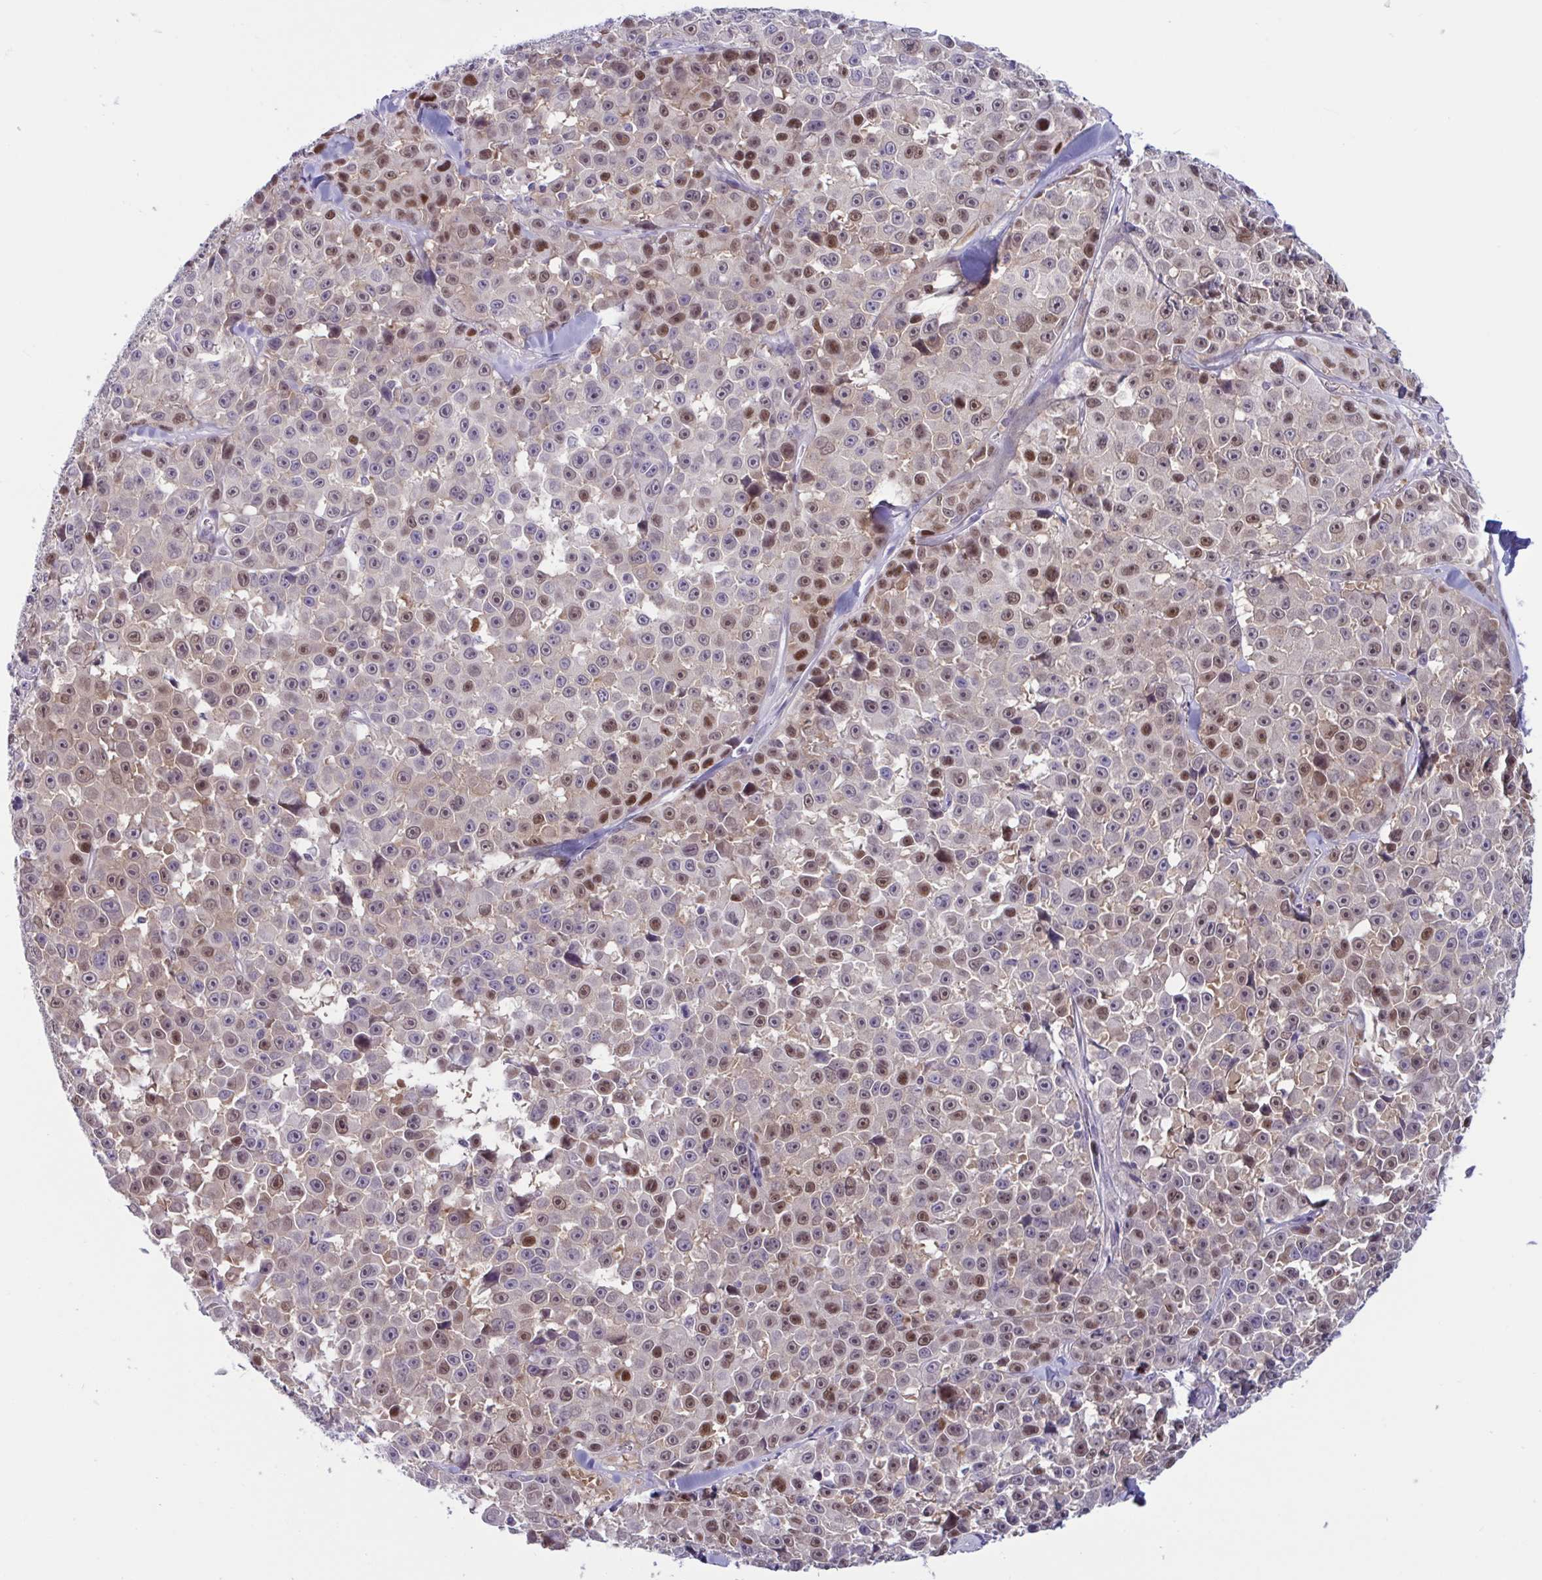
{"staining": {"intensity": "moderate", "quantity": "25%-75%", "location": "nuclear"}, "tissue": "melanoma", "cell_type": "Tumor cells", "image_type": "cancer", "snomed": [{"axis": "morphology", "description": "Malignant melanoma, NOS"}, {"axis": "topography", "description": "Skin"}], "caption": "Immunohistochemistry (DAB (3,3'-diaminobenzidine)) staining of malignant melanoma shows moderate nuclear protein staining in approximately 25%-75% of tumor cells. (Brightfield microscopy of DAB IHC at high magnification).", "gene": "TSN", "patient": {"sex": "female", "age": 66}}